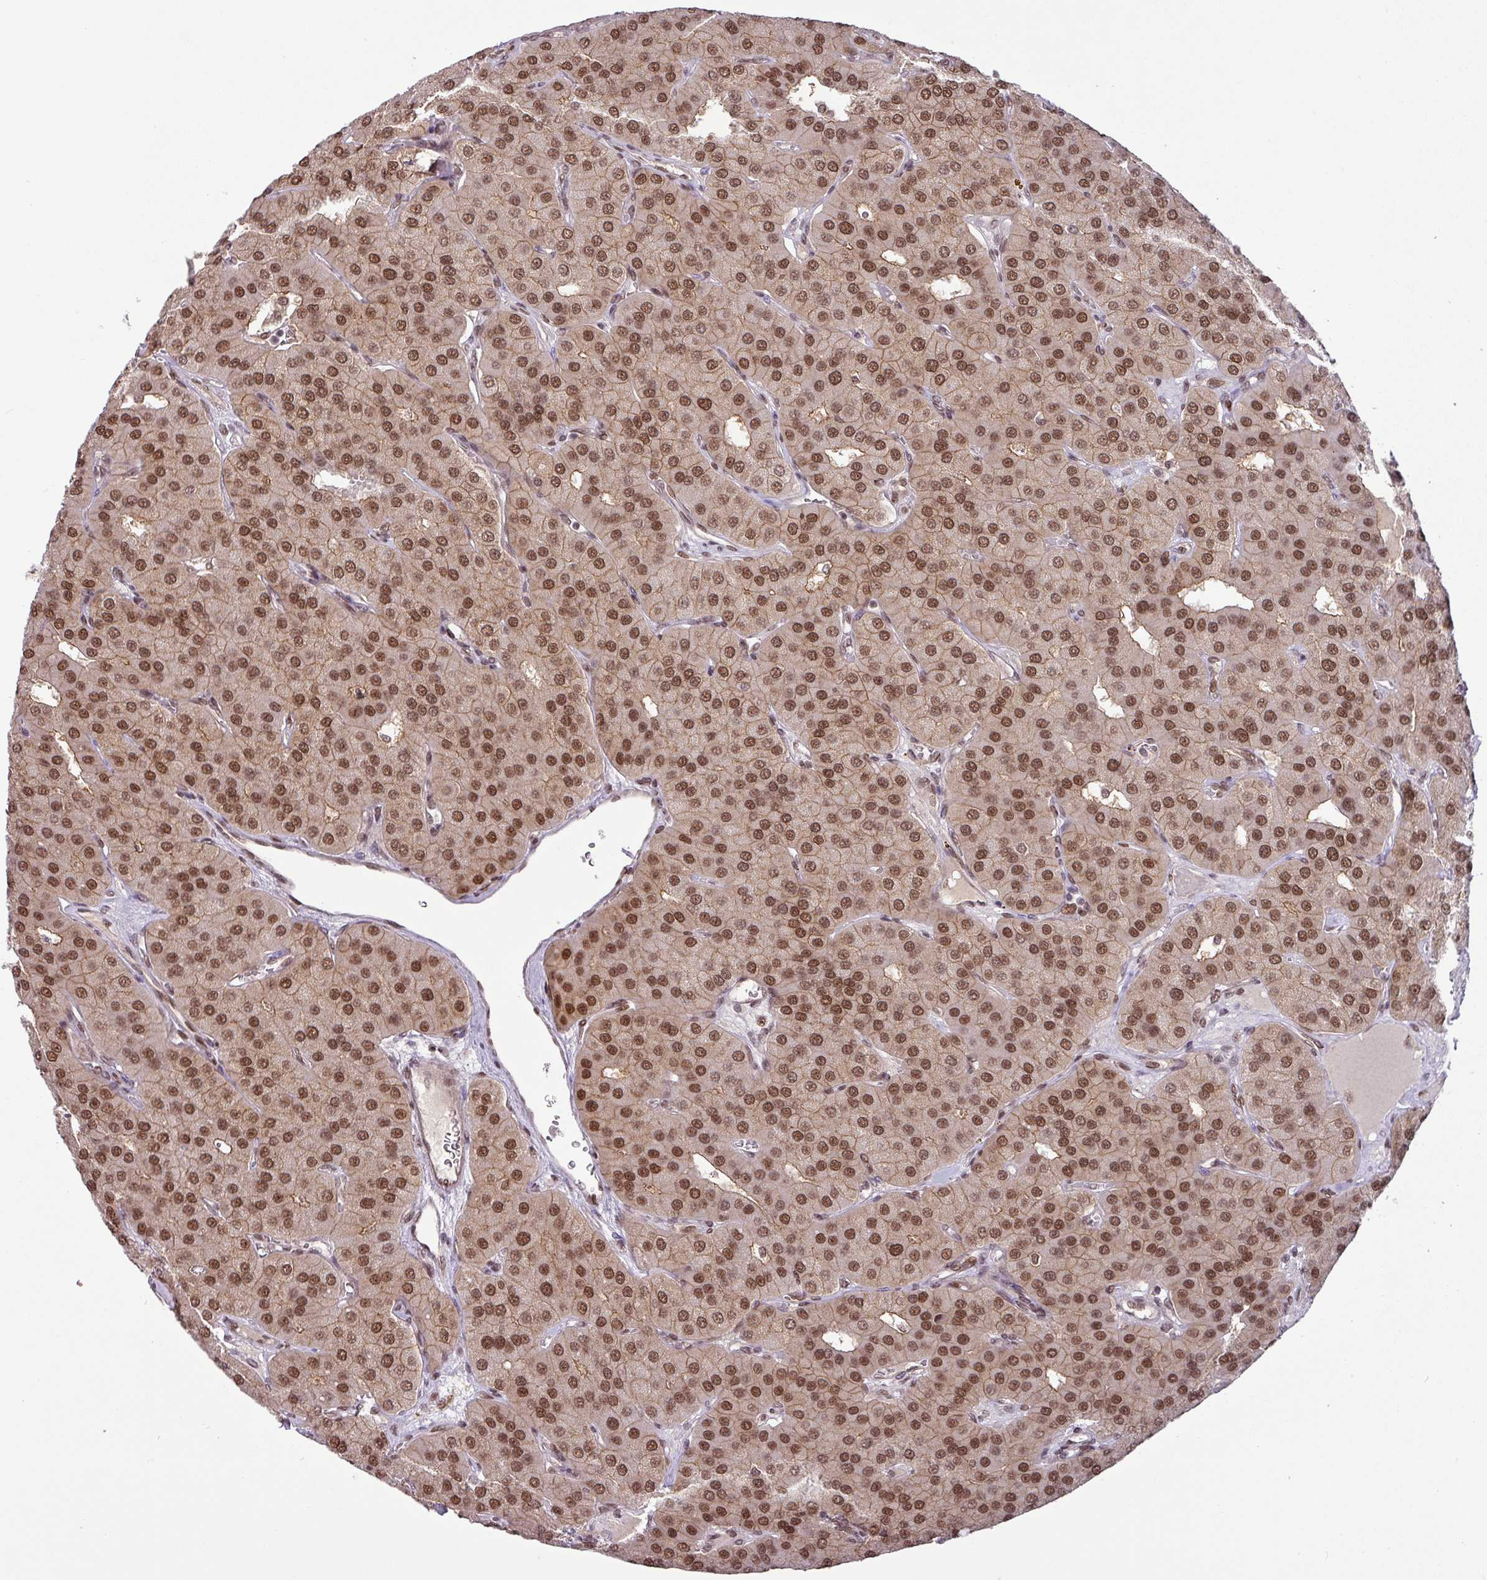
{"staining": {"intensity": "moderate", "quantity": ">75%", "location": "nuclear"}, "tissue": "parathyroid gland", "cell_type": "Glandular cells", "image_type": "normal", "snomed": [{"axis": "morphology", "description": "Normal tissue, NOS"}, {"axis": "morphology", "description": "Adenoma, NOS"}, {"axis": "topography", "description": "Parathyroid gland"}], "caption": "DAB (3,3'-diaminobenzidine) immunohistochemical staining of benign parathyroid gland shows moderate nuclear protein expression in about >75% of glandular cells. The staining was performed using DAB (3,3'-diaminobenzidine), with brown indicating positive protein expression. Nuclei are stained blue with hematoxylin.", "gene": "SRSF2", "patient": {"sex": "female", "age": 86}}